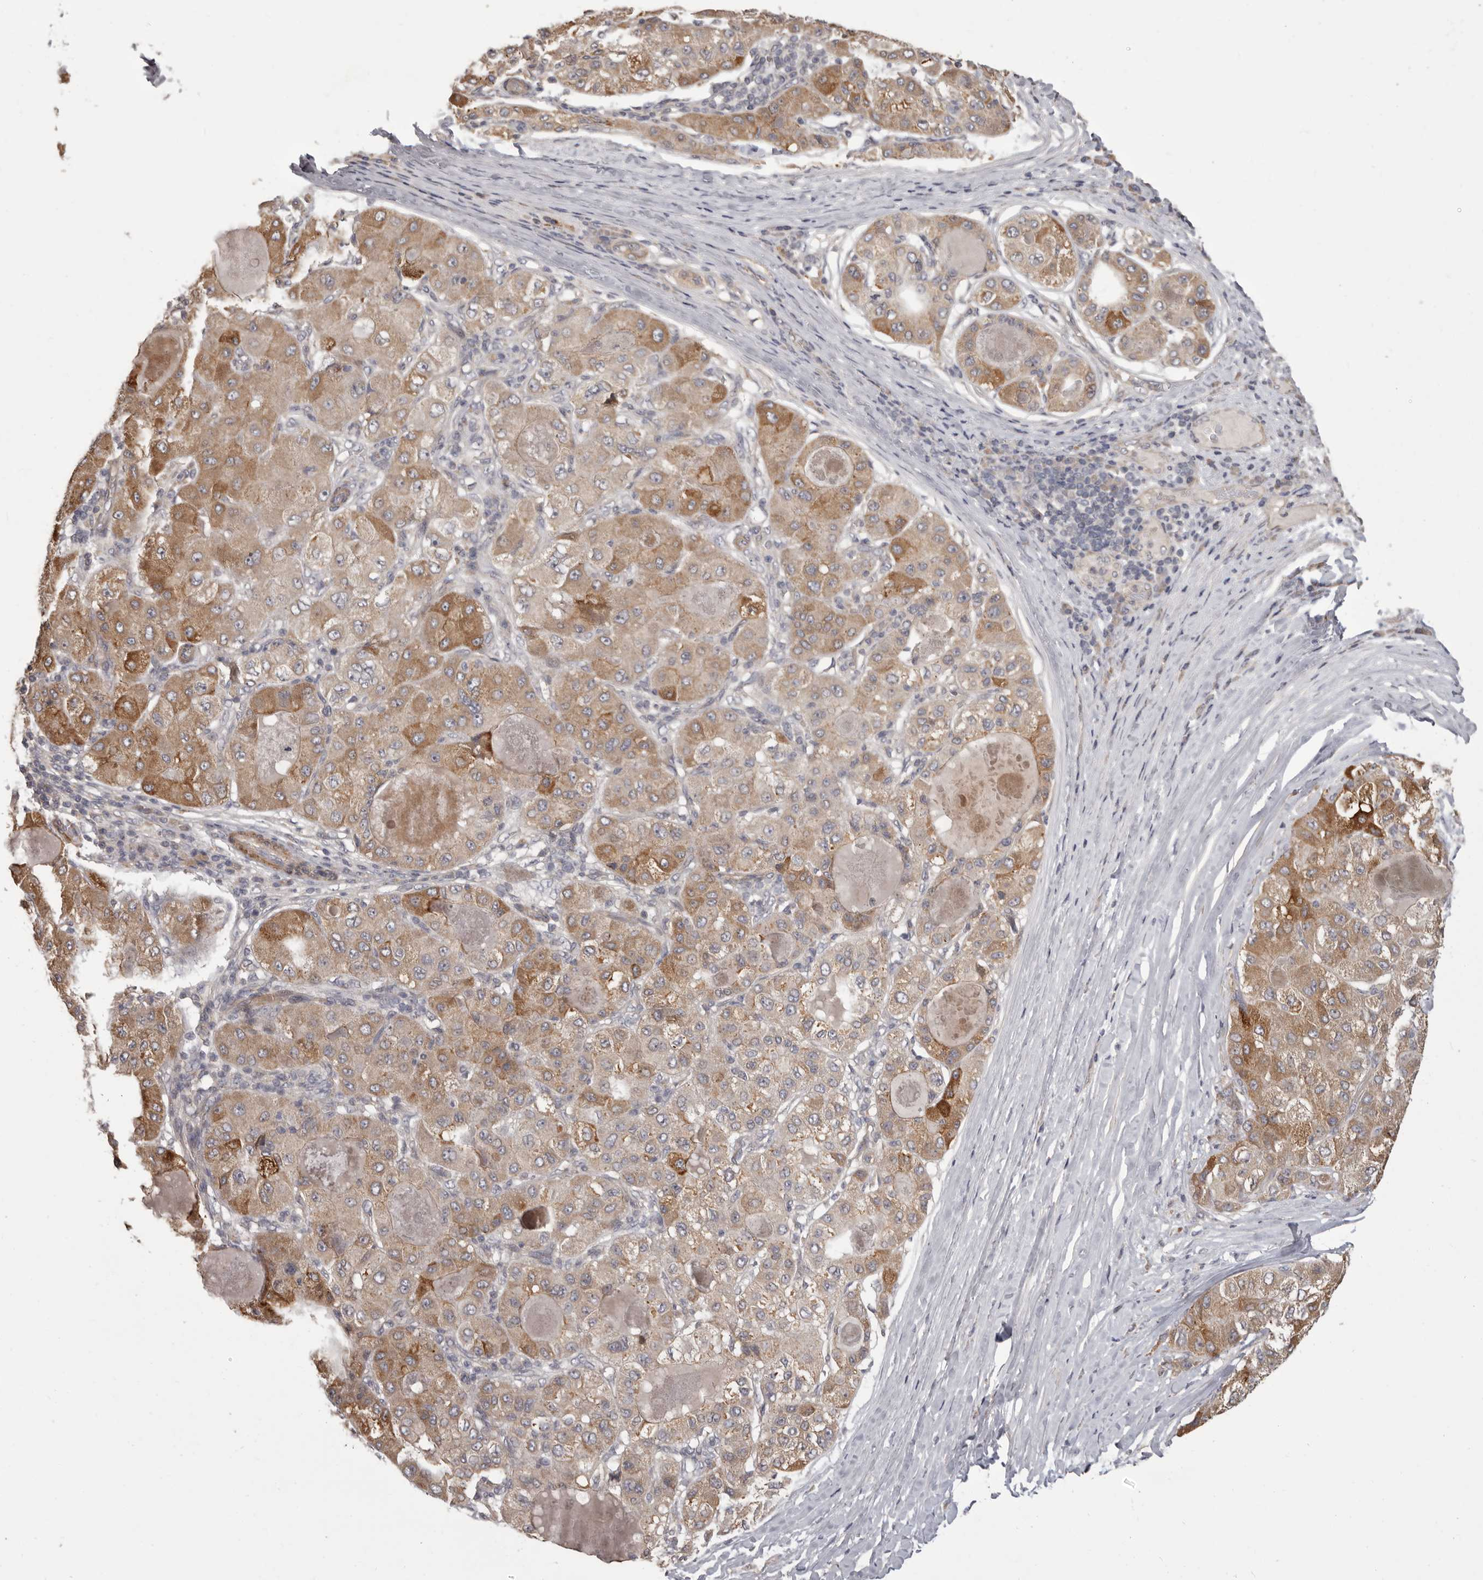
{"staining": {"intensity": "strong", "quantity": "25%-75%", "location": "cytoplasmic/membranous"}, "tissue": "liver cancer", "cell_type": "Tumor cells", "image_type": "cancer", "snomed": [{"axis": "morphology", "description": "Carcinoma, Hepatocellular, NOS"}, {"axis": "topography", "description": "Liver"}], "caption": "High-power microscopy captured an immunohistochemistry image of liver cancer (hepatocellular carcinoma), revealing strong cytoplasmic/membranous expression in approximately 25%-75% of tumor cells. The staining was performed using DAB to visualize the protein expression in brown, while the nuclei were stained in blue with hematoxylin (Magnification: 20x).", "gene": "HRH1", "patient": {"sex": "male", "age": 80}}